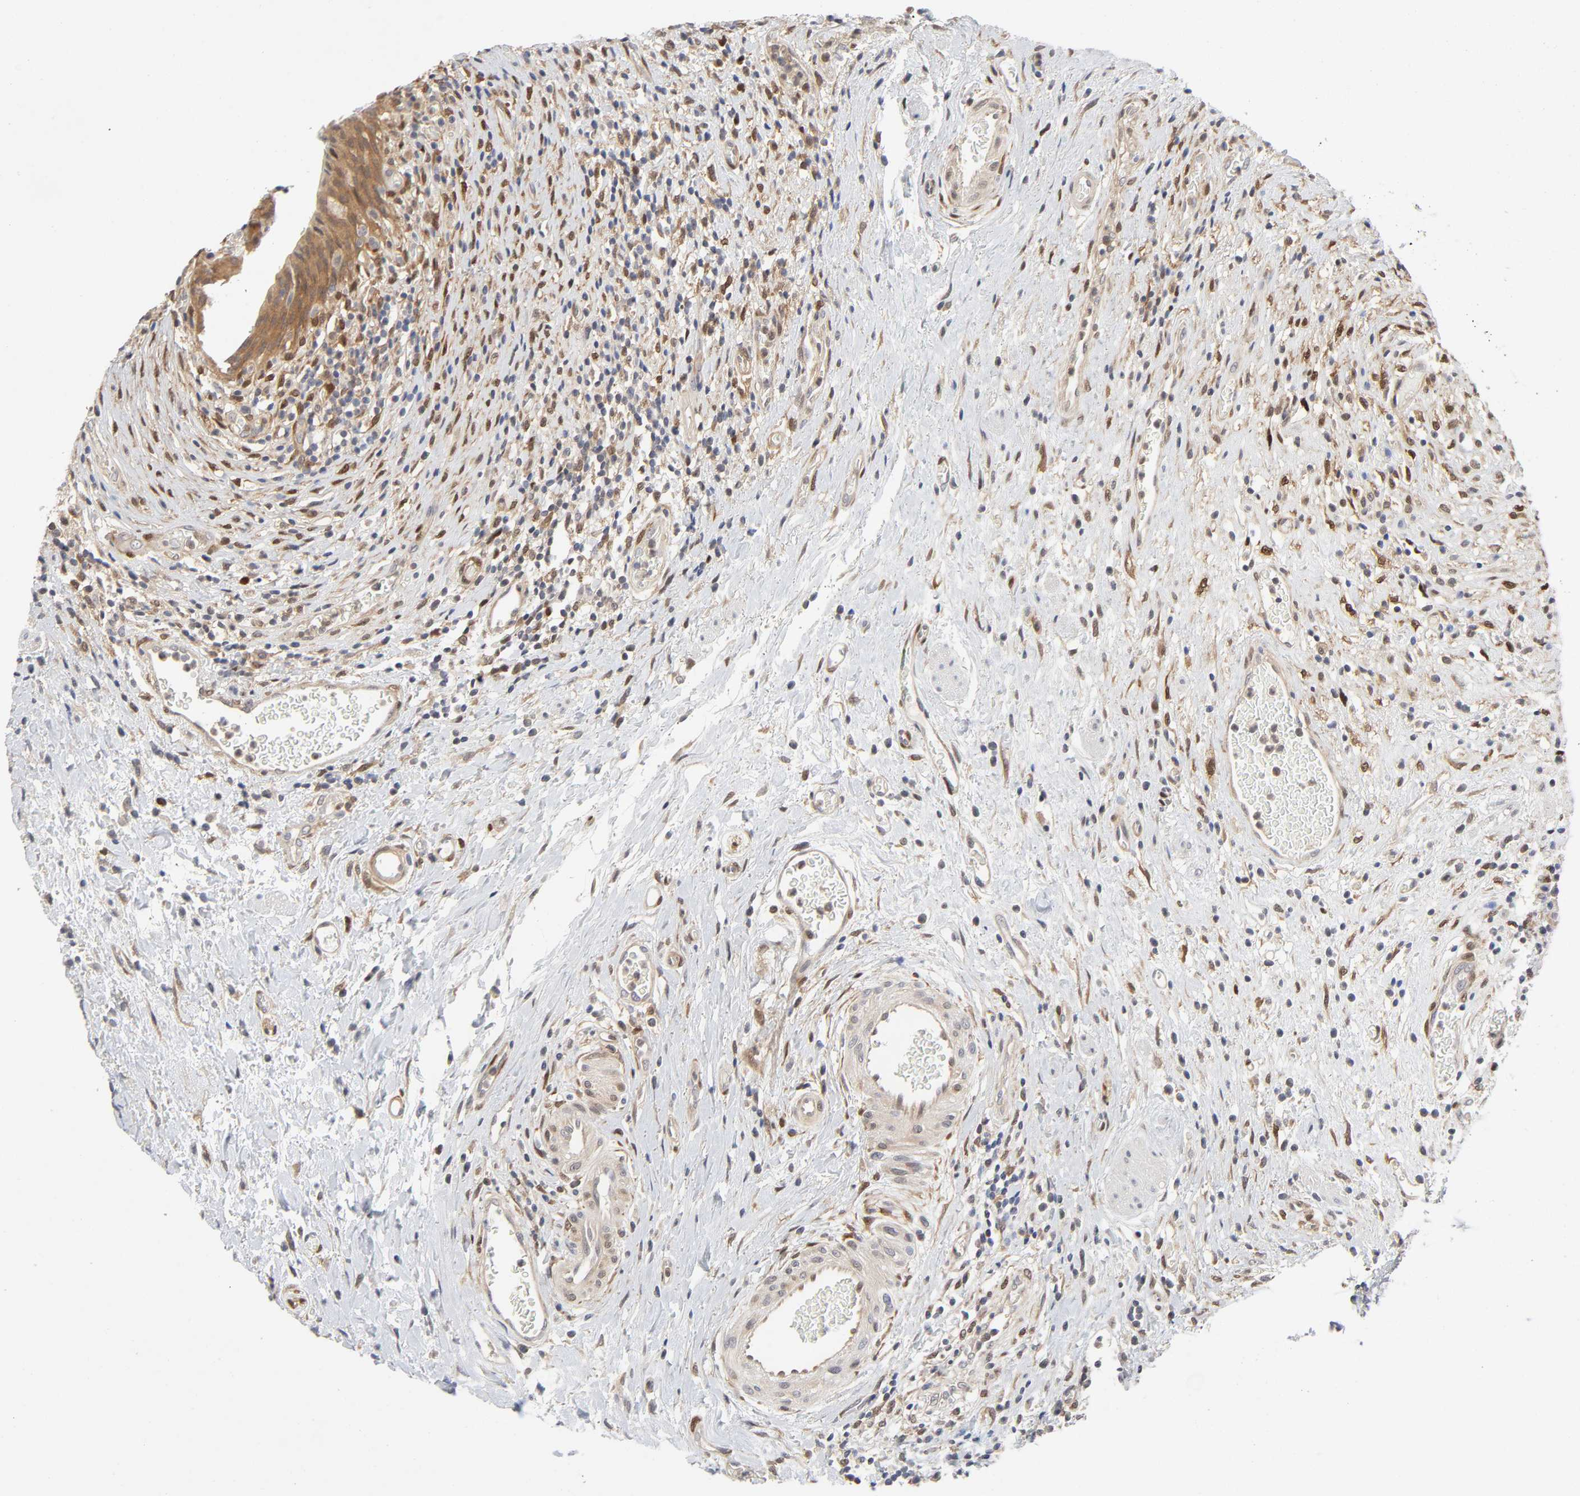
{"staining": {"intensity": "moderate", "quantity": ">75%", "location": "cytoplasmic/membranous"}, "tissue": "urinary bladder", "cell_type": "Urothelial cells", "image_type": "normal", "snomed": [{"axis": "morphology", "description": "Normal tissue, NOS"}, {"axis": "morphology", "description": "Urothelial carcinoma, High grade"}, {"axis": "topography", "description": "Urinary bladder"}], "caption": "A brown stain shows moderate cytoplasmic/membranous expression of a protein in urothelial cells of benign human urinary bladder.", "gene": "PTEN", "patient": {"sex": "male", "age": 51}}